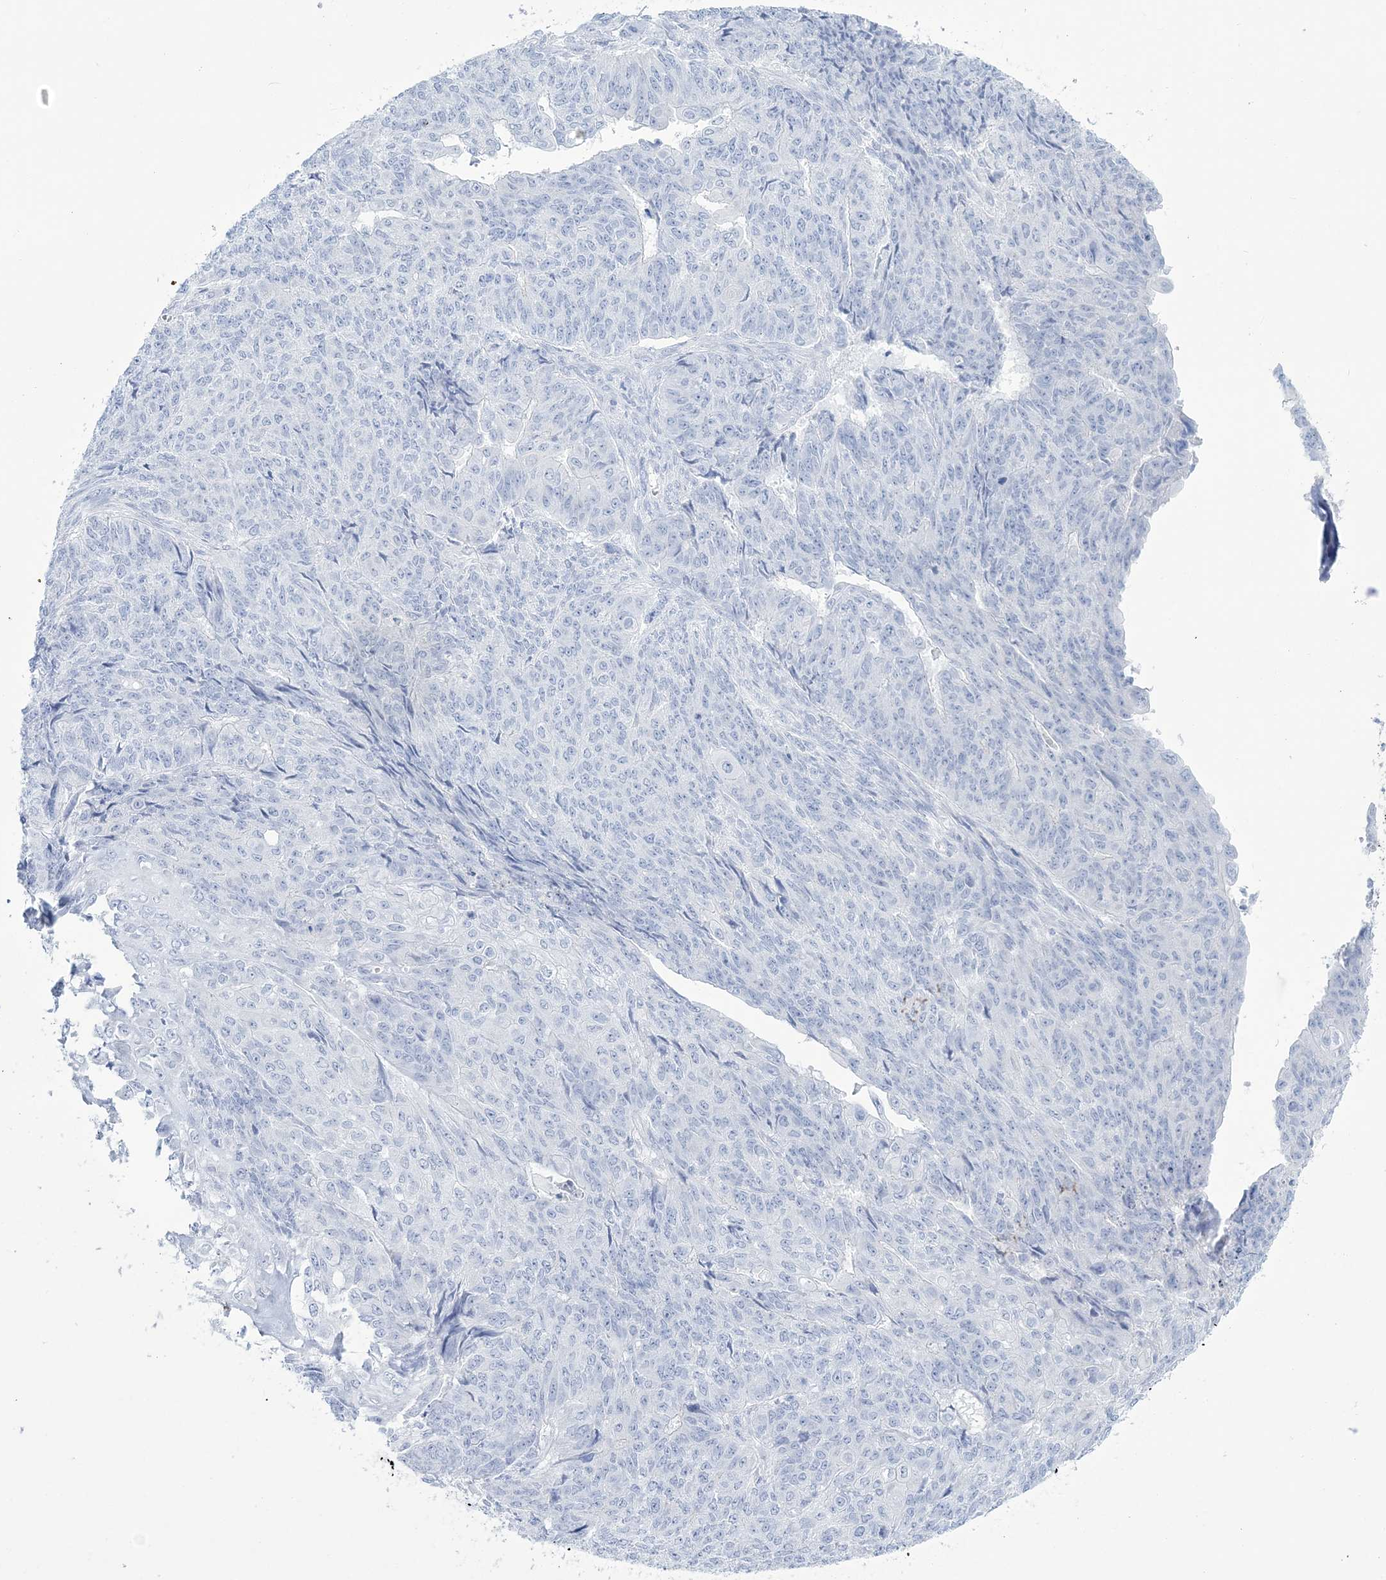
{"staining": {"intensity": "negative", "quantity": "none", "location": "none"}, "tissue": "endometrial cancer", "cell_type": "Tumor cells", "image_type": "cancer", "snomed": [{"axis": "morphology", "description": "Adenocarcinoma, NOS"}, {"axis": "topography", "description": "Endometrium"}], "caption": "The IHC micrograph has no significant staining in tumor cells of adenocarcinoma (endometrial) tissue.", "gene": "RBP2", "patient": {"sex": "female", "age": 32}}